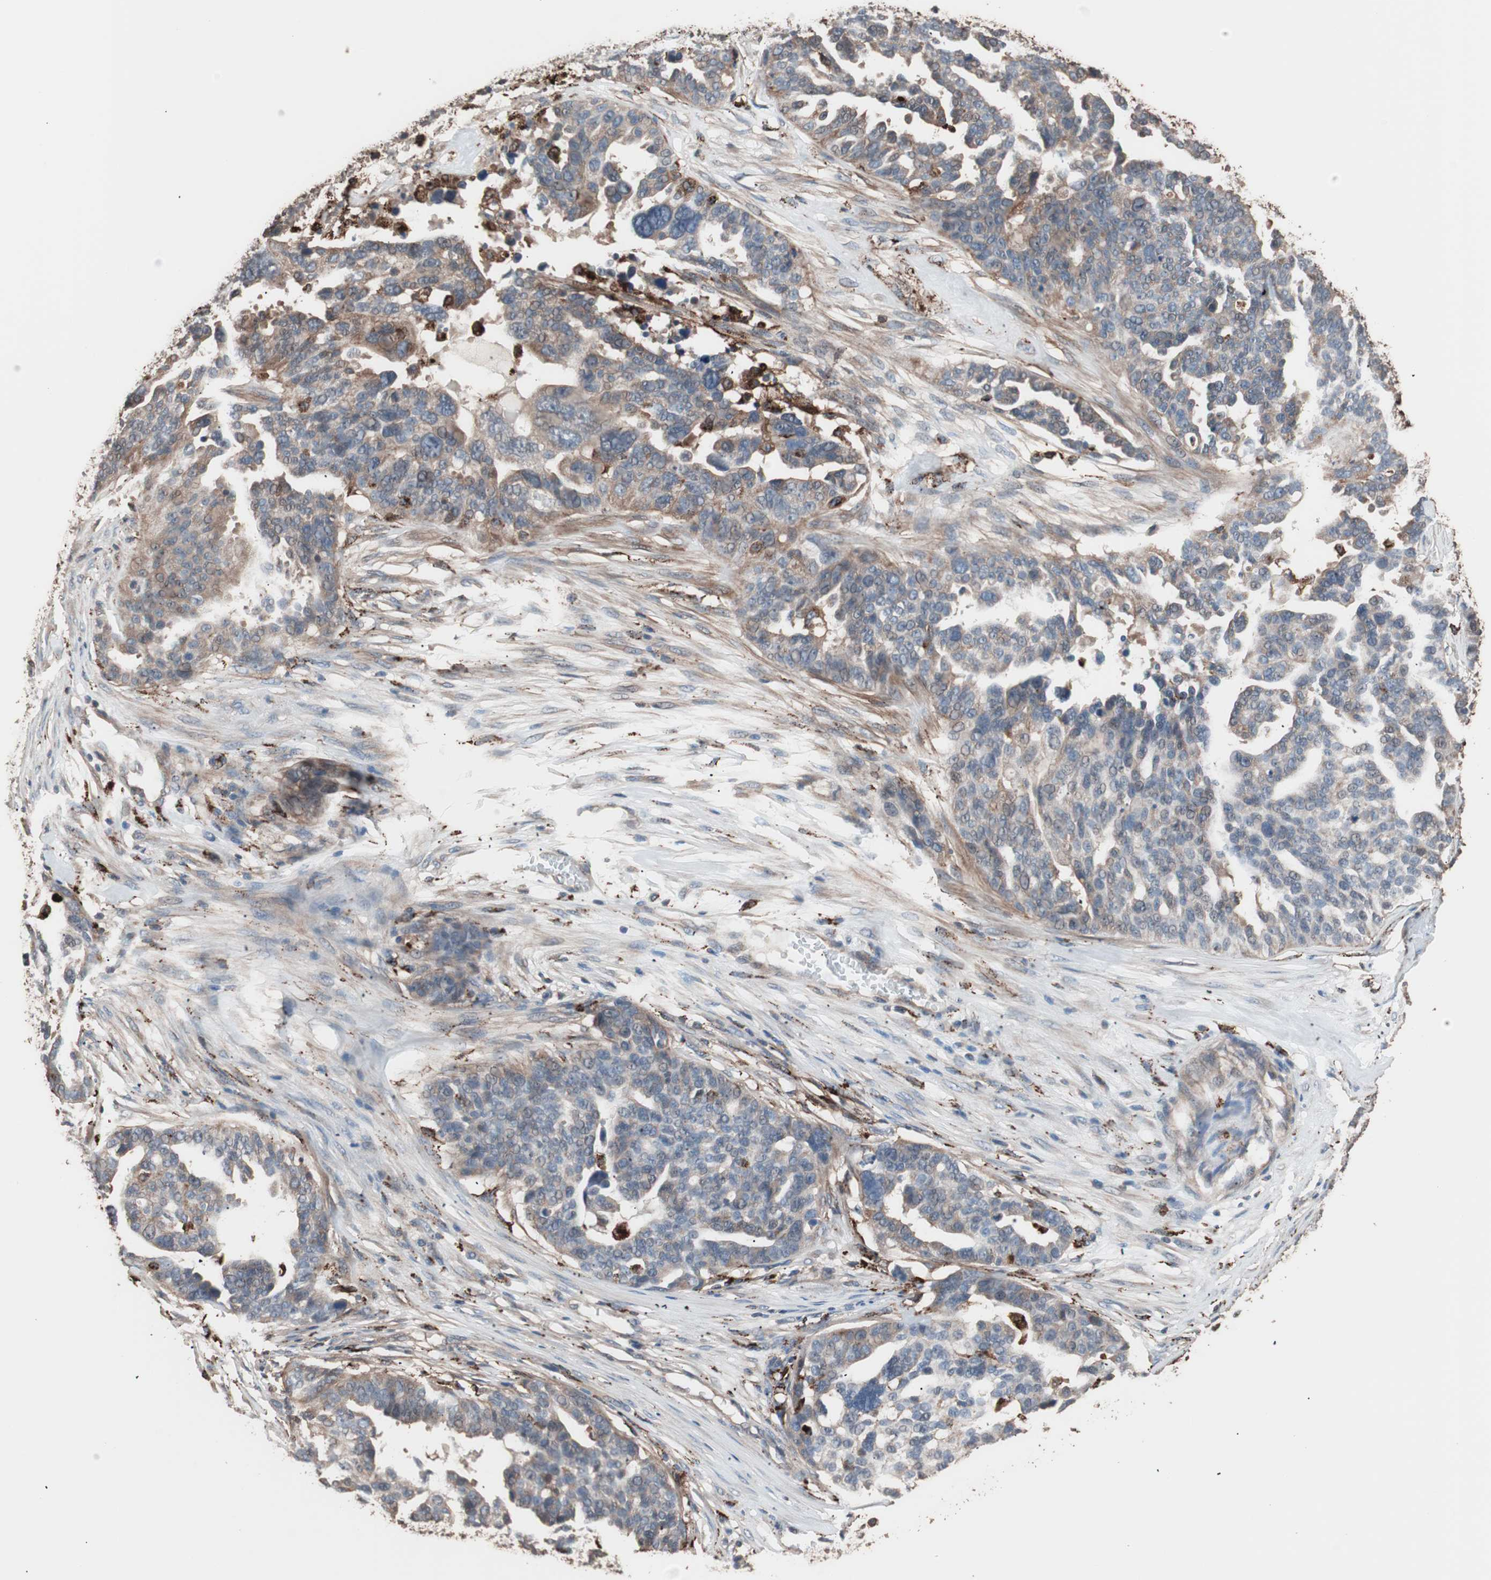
{"staining": {"intensity": "moderate", "quantity": "25%-75%", "location": "cytoplasmic/membranous"}, "tissue": "ovarian cancer", "cell_type": "Tumor cells", "image_type": "cancer", "snomed": [{"axis": "morphology", "description": "Cystadenocarcinoma, serous, NOS"}, {"axis": "topography", "description": "Ovary"}], "caption": "Ovarian cancer (serous cystadenocarcinoma) stained with a protein marker displays moderate staining in tumor cells.", "gene": "CCT3", "patient": {"sex": "female", "age": 59}}